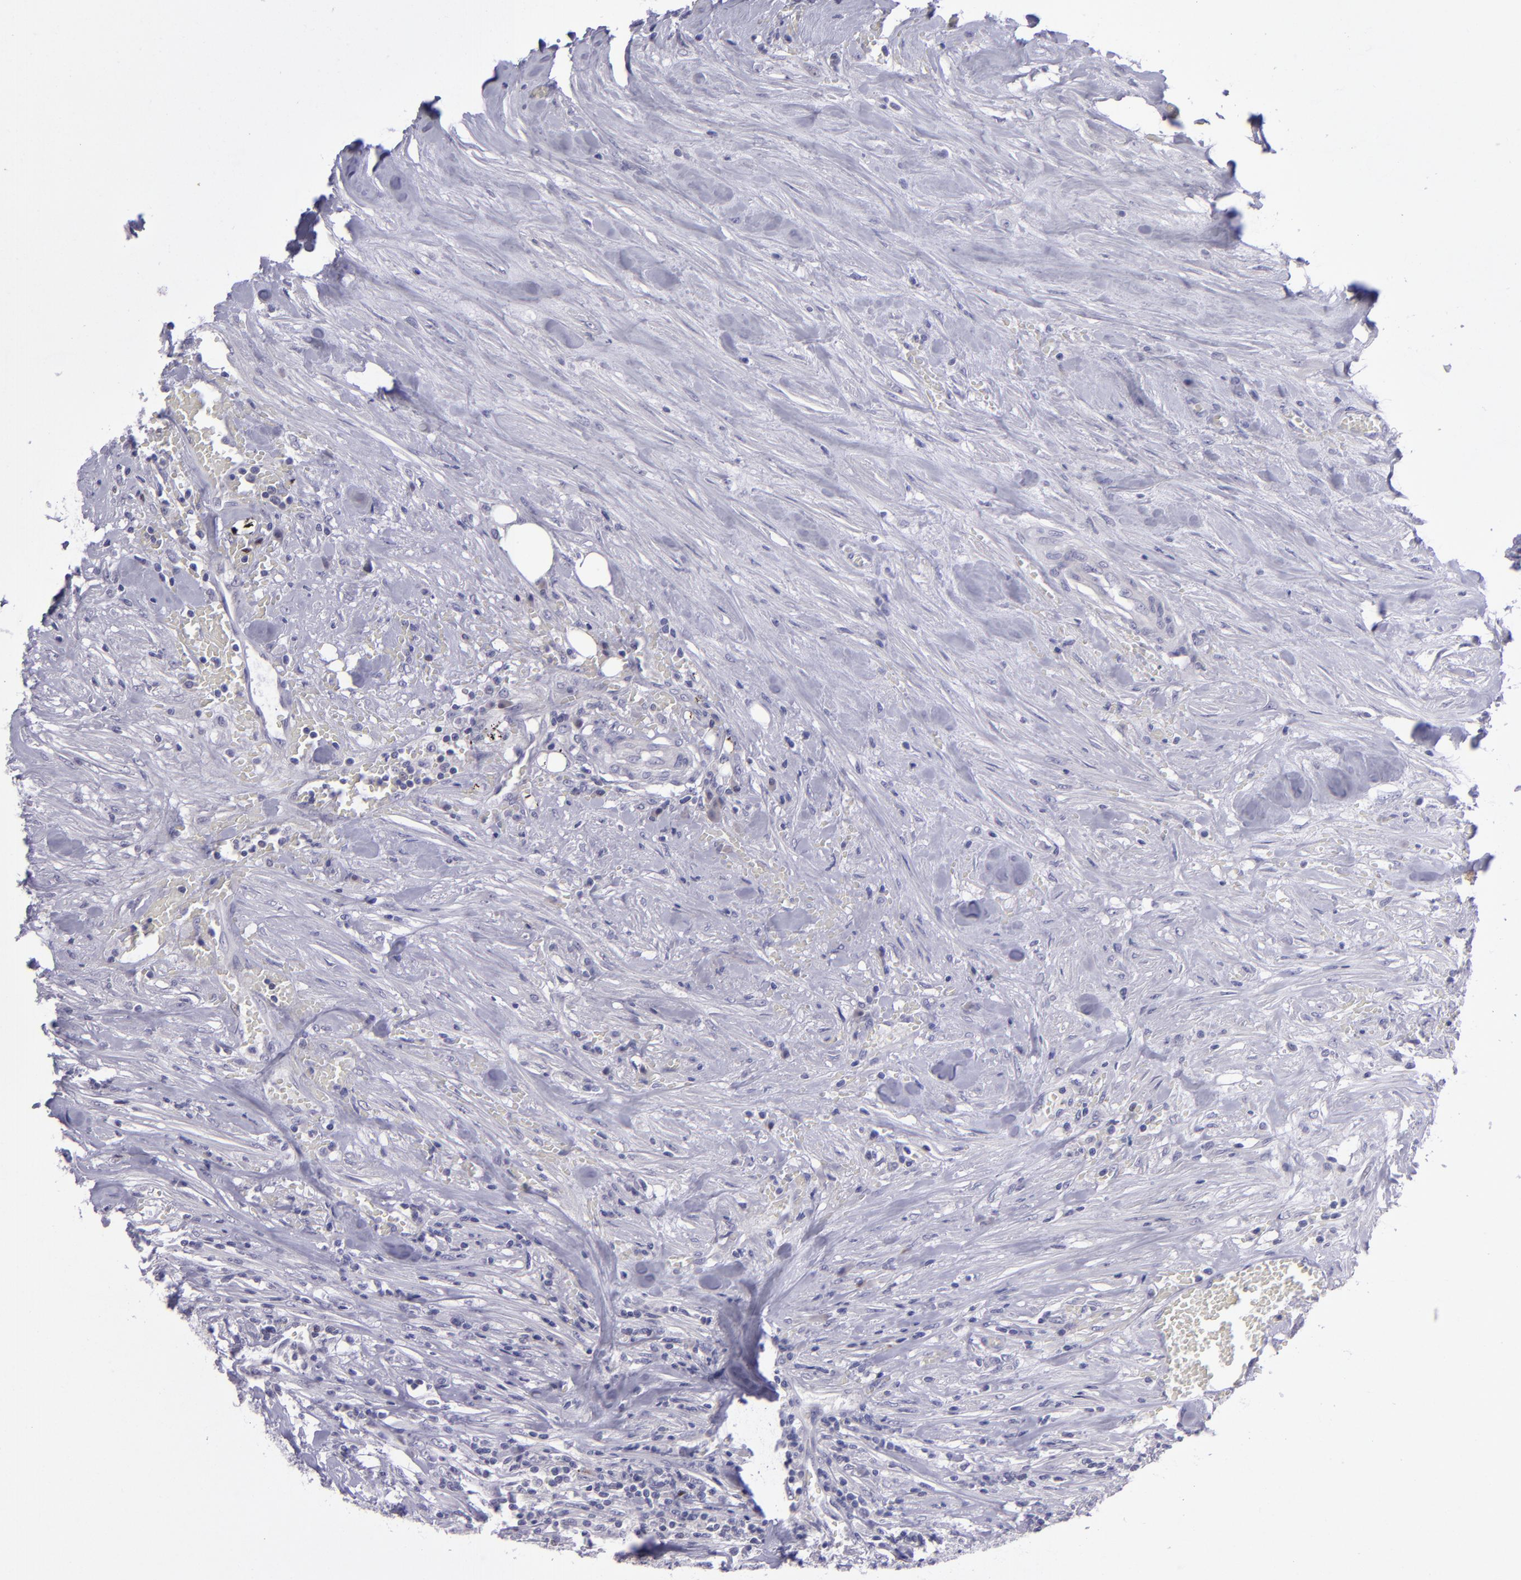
{"staining": {"intensity": "negative", "quantity": "none", "location": "none"}, "tissue": "urothelial cancer", "cell_type": "Tumor cells", "image_type": "cancer", "snomed": [{"axis": "morphology", "description": "Urothelial carcinoma, High grade"}, {"axis": "topography", "description": "Urinary bladder"}], "caption": "Tumor cells show no significant positivity in urothelial carcinoma (high-grade).", "gene": "POU2F2", "patient": {"sex": "male", "age": 74}}